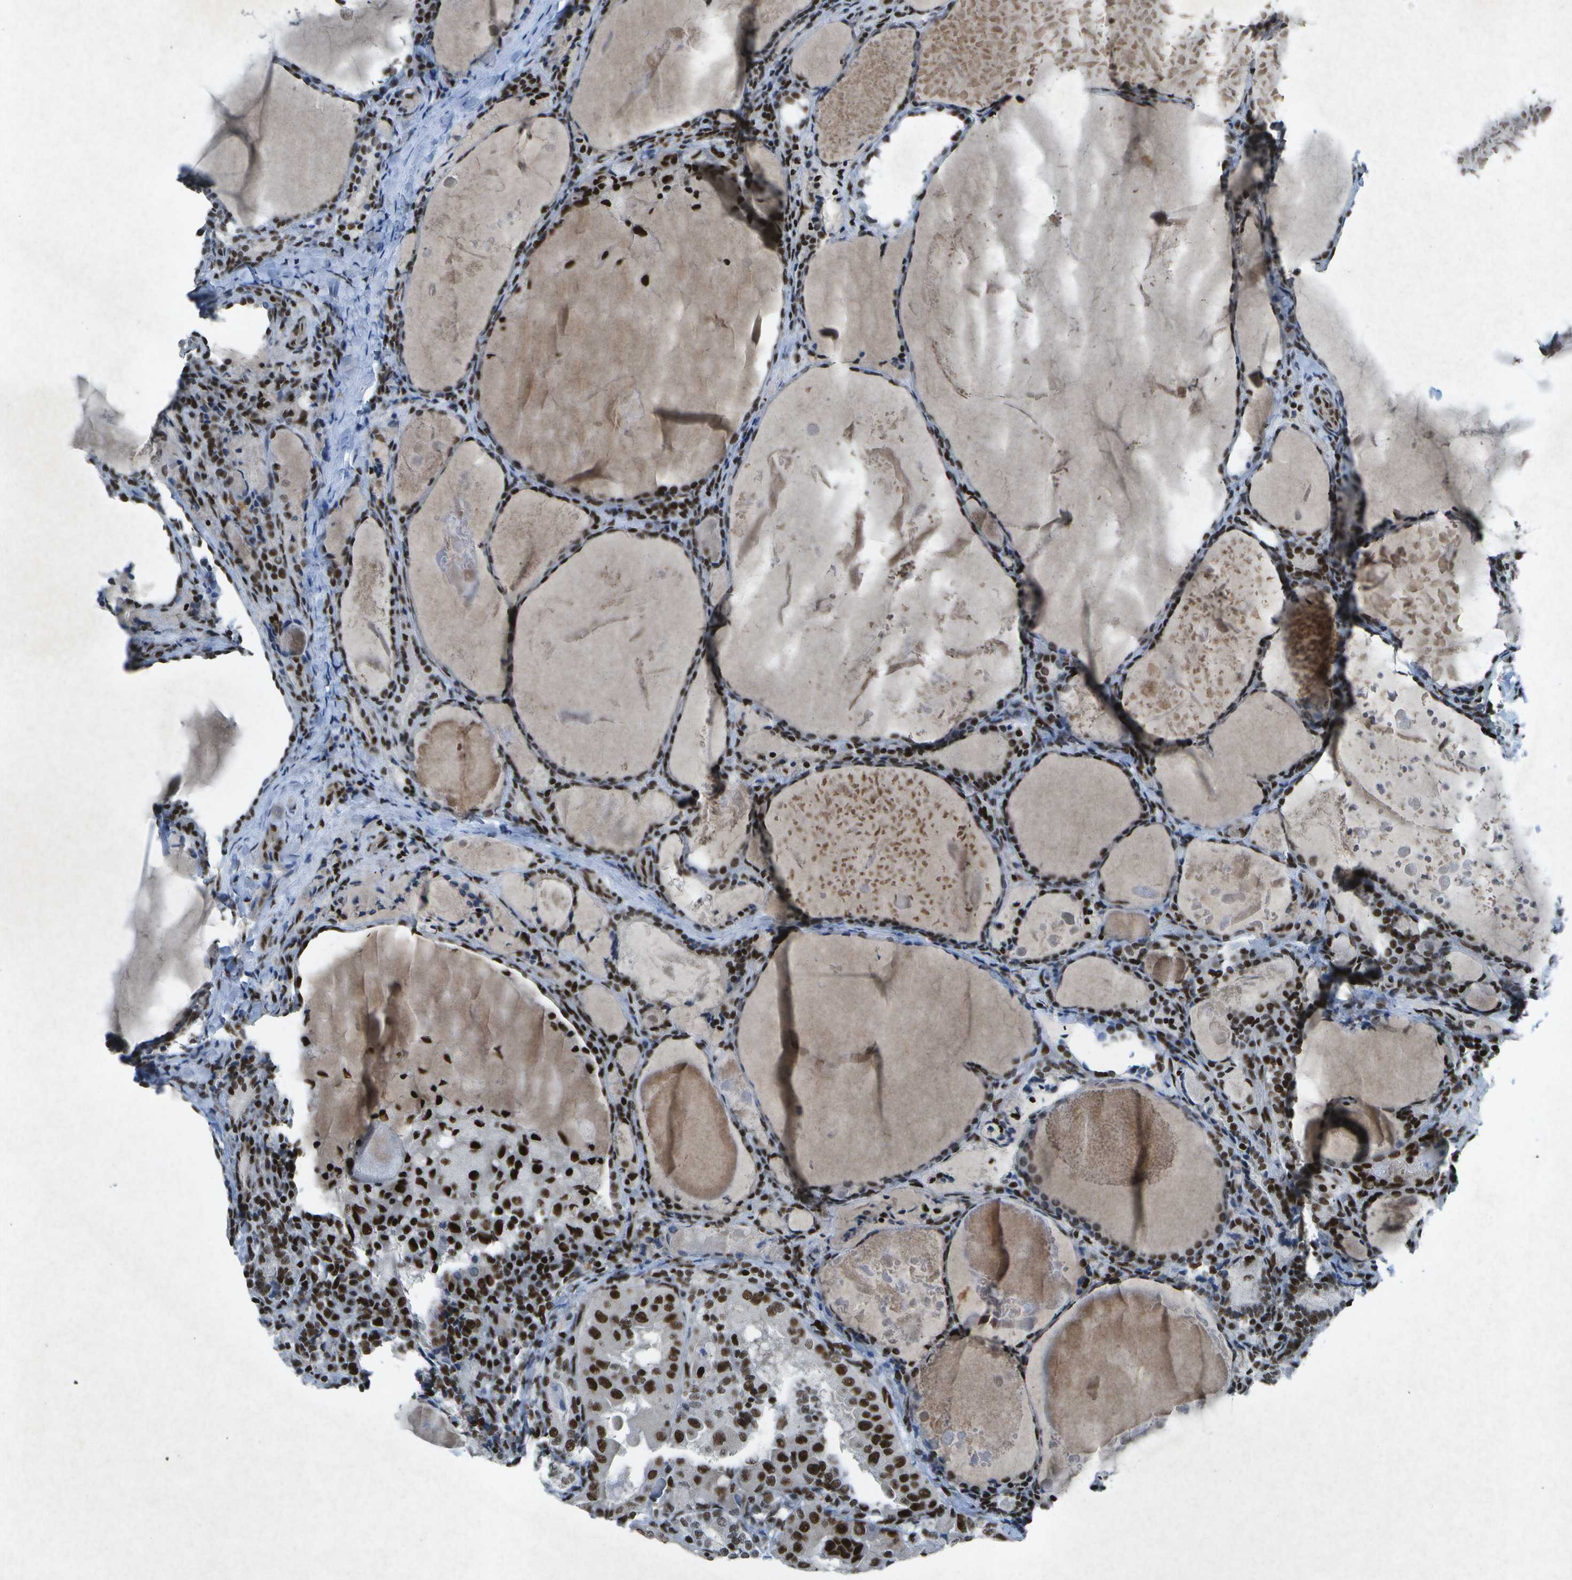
{"staining": {"intensity": "strong", "quantity": ">75%", "location": "nuclear"}, "tissue": "thyroid cancer", "cell_type": "Tumor cells", "image_type": "cancer", "snomed": [{"axis": "morphology", "description": "Papillary adenocarcinoma, NOS"}, {"axis": "topography", "description": "Thyroid gland"}], "caption": "An immunohistochemistry histopathology image of neoplastic tissue is shown. Protein staining in brown shows strong nuclear positivity in papillary adenocarcinoma (thyroid) within tumor cells.", "gene": "MTA2", "patient": {"sex": "female", "age": 42}}